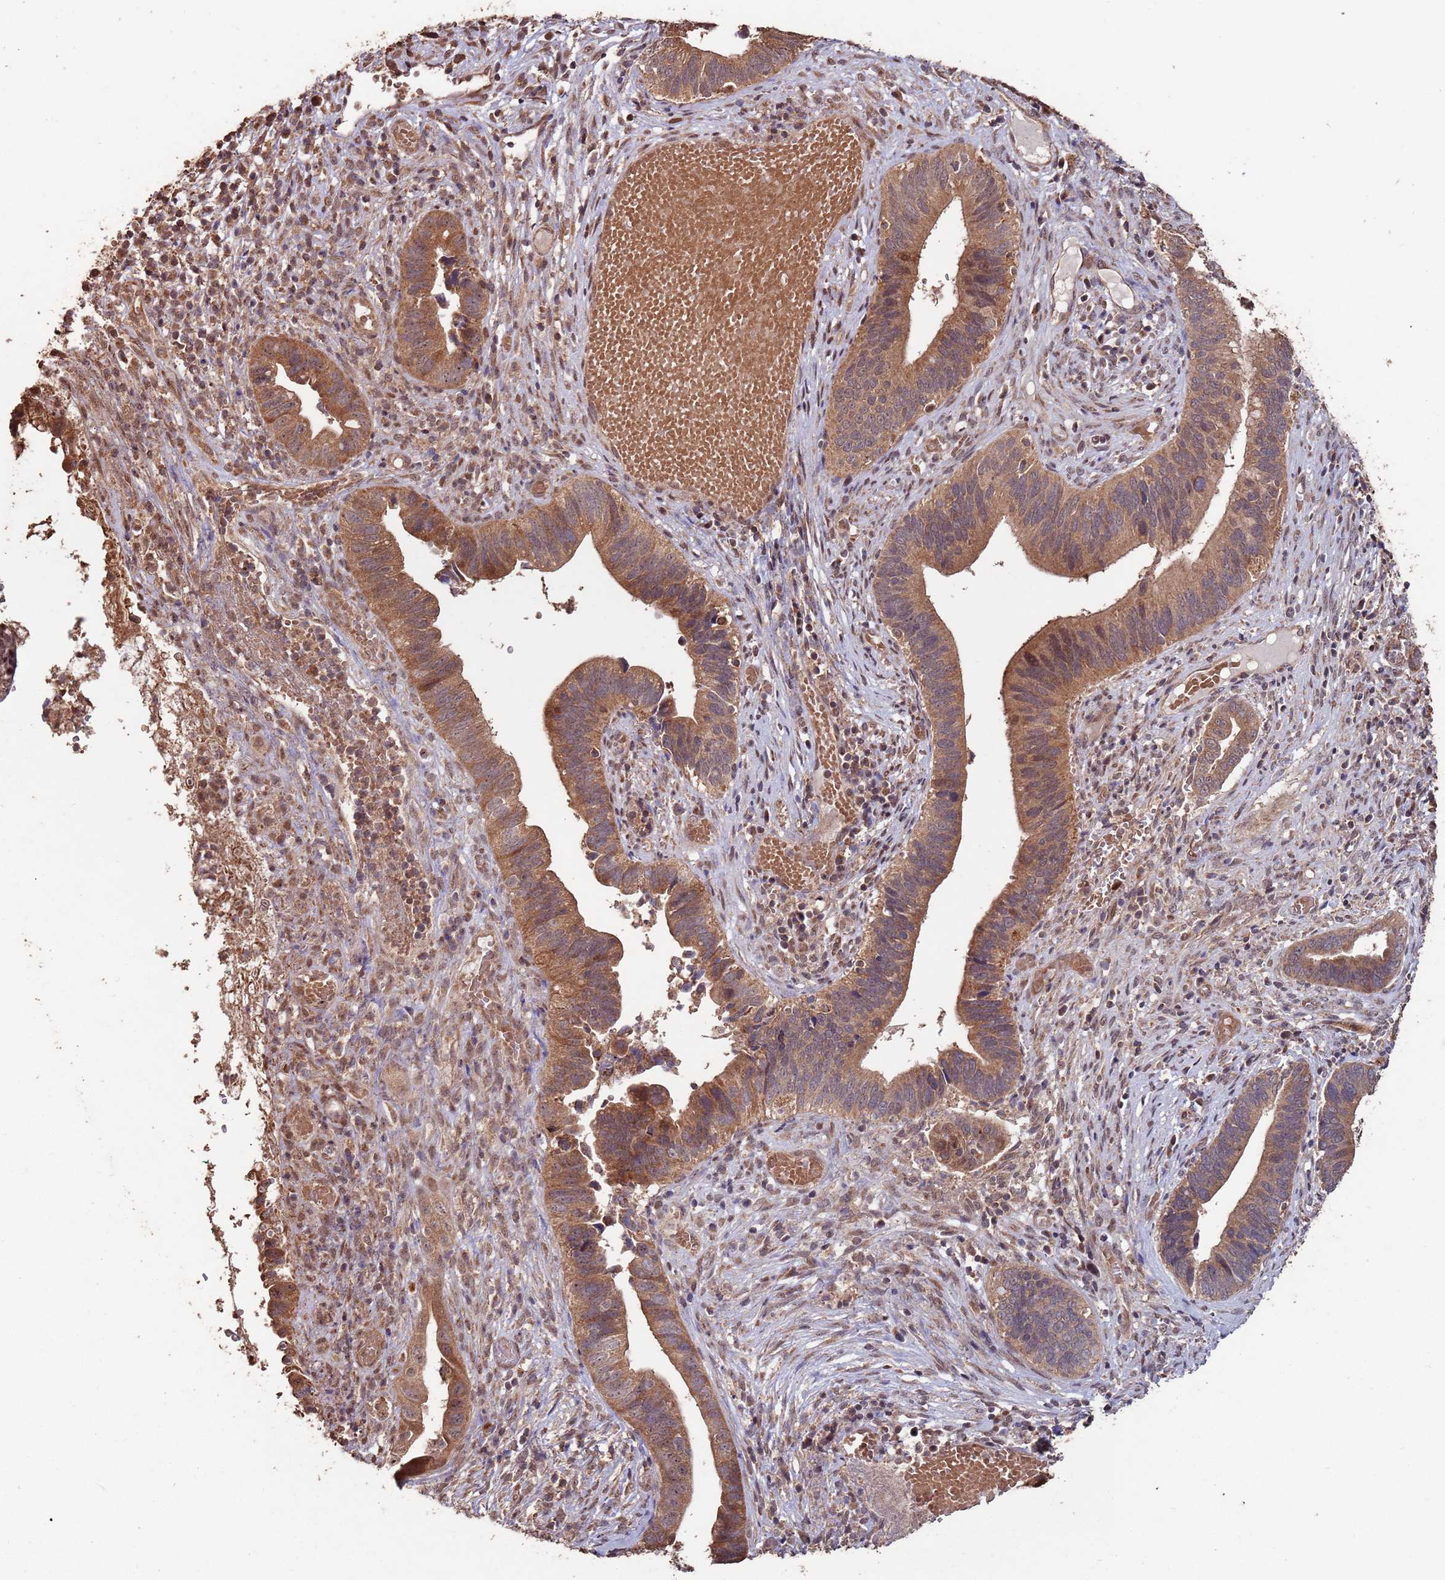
{"staining": {"intensity": "moderate", "quantity": ">75%", "location": "cytoplasmic/membranous"}, "tissue": "cervical cancer", "cell_type": "Tumor cells", "image_type": "cancer", "snomed": [{"axis": "morphology", "description": "Adenocarcinoma, NOS"}, {"axis": "topography", "description": "Cervix"}], "caption": "Moderate cytoplasmic/membranous expression is identified in approximately >75% of tumor cells in cervical cancer.", "gene": "PRR7", "patient": {"sex": "female", "age": 42}}